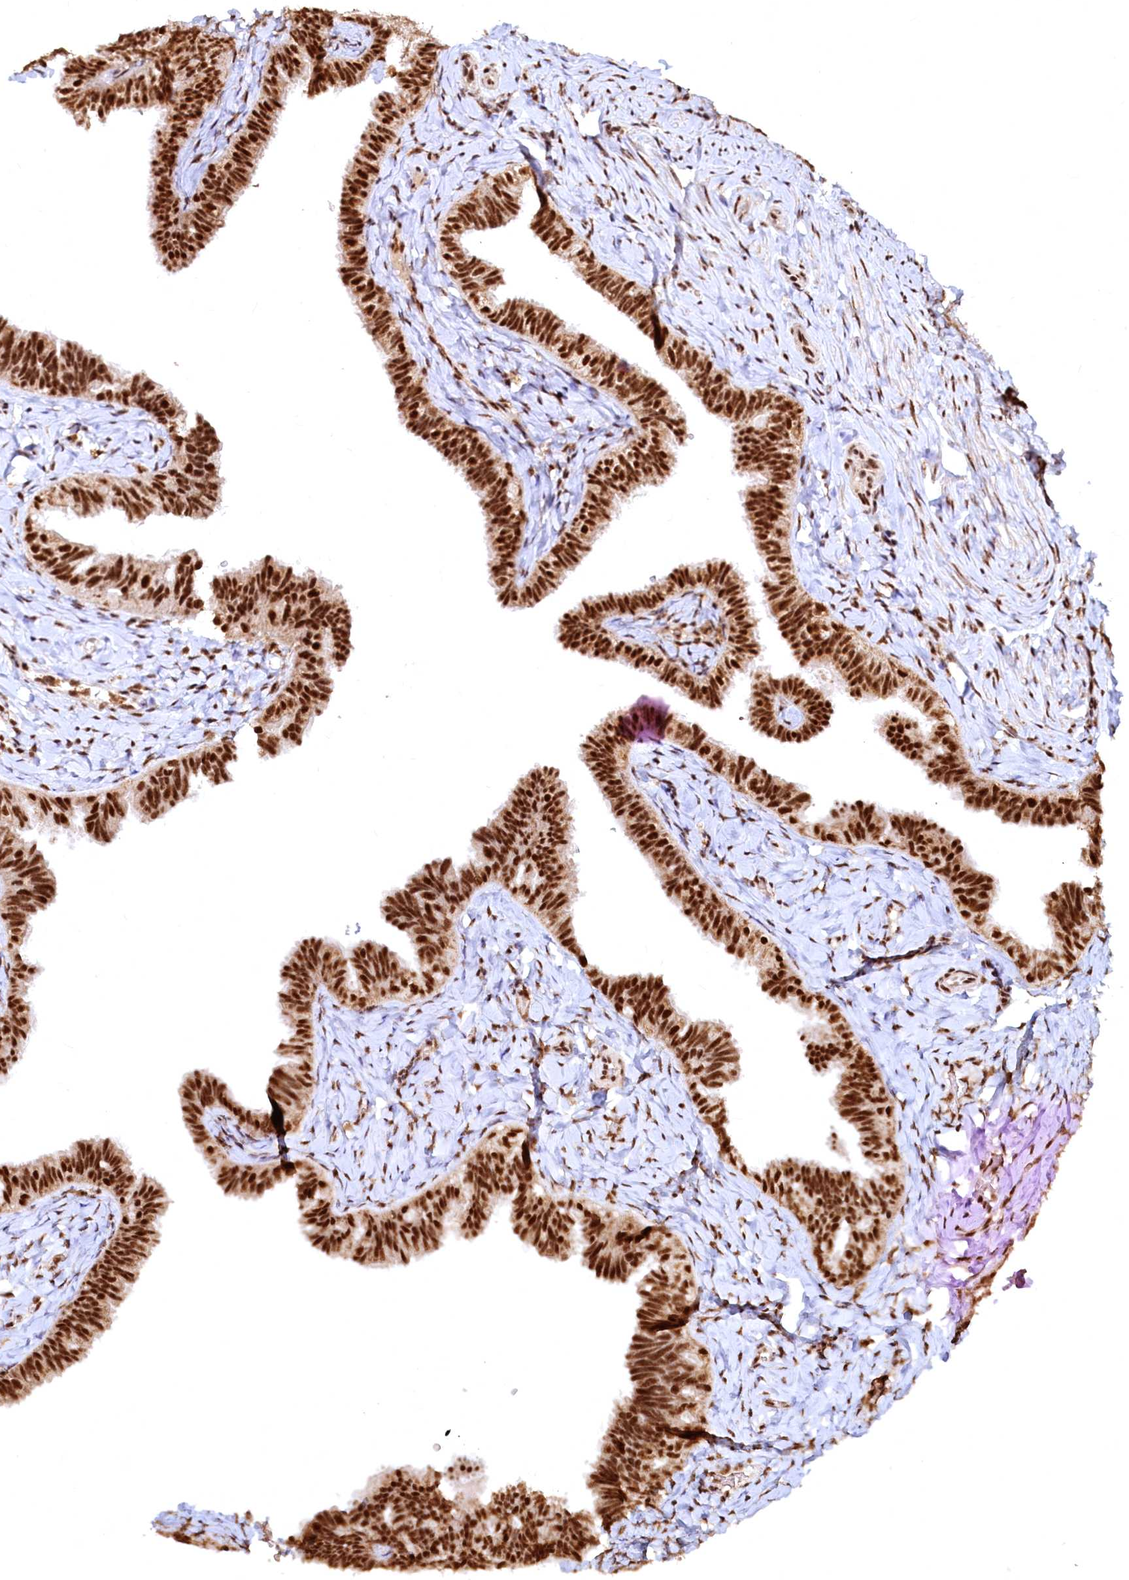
{"staining": {"intensity": "strong", "quantity": ">75%", "location": "cytoplasmic/membranous,nuclear"}, "tissue": "fallopian tube", "cell_type": "Glandular cells", "image_type": "normal", "snomed": [{"axis": "morphology", "description": "Normal tissue, NOS"}, {"axis": "topography", "description": "Fallopian tube"}], "caption": "Immunohistochemistry (IHC) histopathology image of unremarkable fallopian tube stained for a protein (brown), which exhibits high levels of strong cytoplasmic/membranous,nuclear expression in about >75% of glandular cells.", "gene": "RSRC2", "patient": {"sex": "female", "age": 65}}